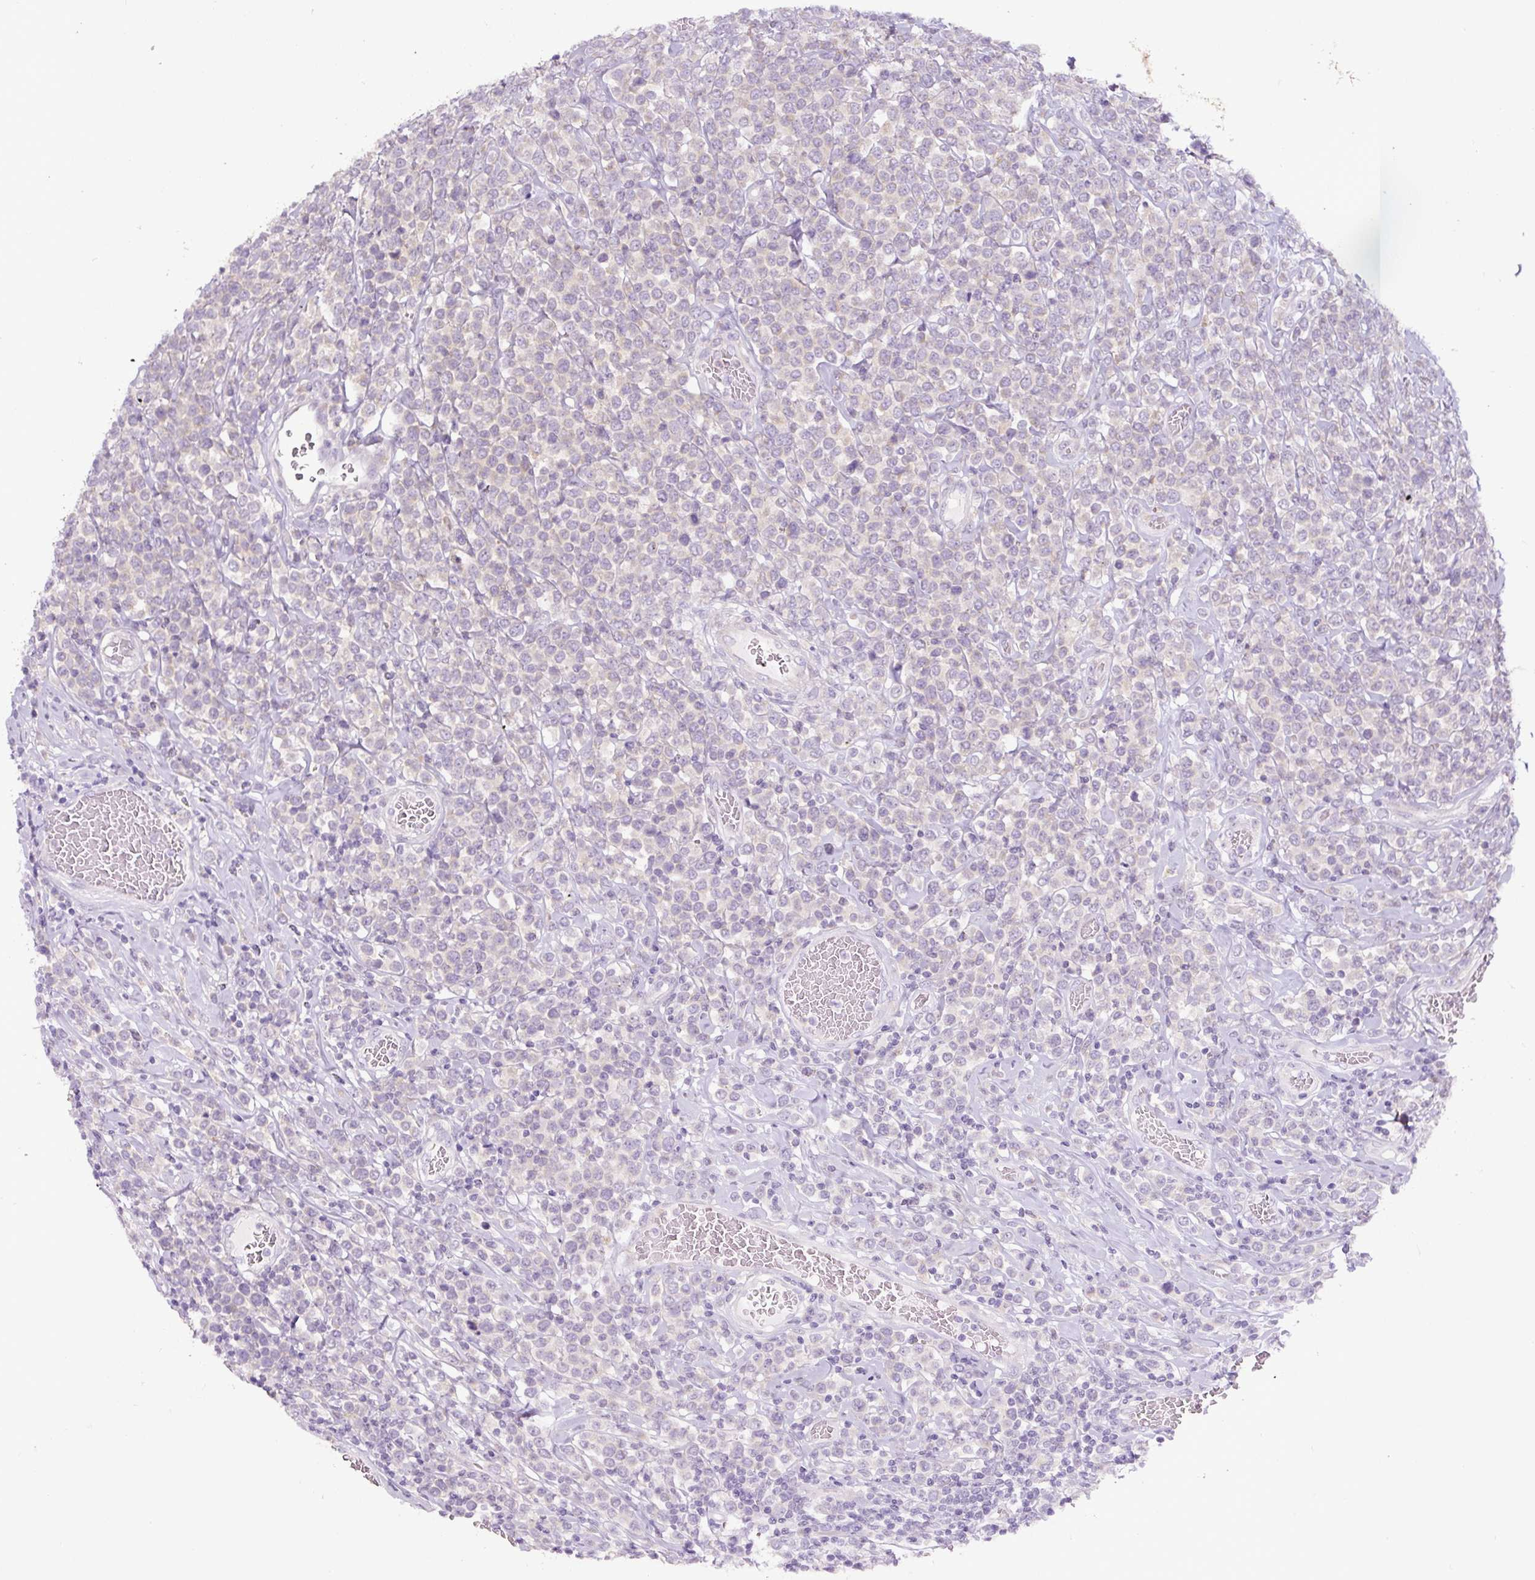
{"staining": {"intensity": "negative", "quantity": "none", "location": "none"}, "tissue": "lymphoma", "cell_type": "Tumor cells", "image_type": "cancer", "snomed": [{"axis": "morphology", "description": "Malignant lymphoma, non-Hodgkin's type, High grade"}, {"axis": "topography", "description": "Soft tissue"}], "caption": "Immunohistochemistry (IHC) image of neoplastic tissue: lymphoma stained with DAB (3,3'-diaminobenzidine) exhibits no significant protein staining in tumor cells.", "gene": "HPS4", "patient": {"sex": "female", "age": 56}}